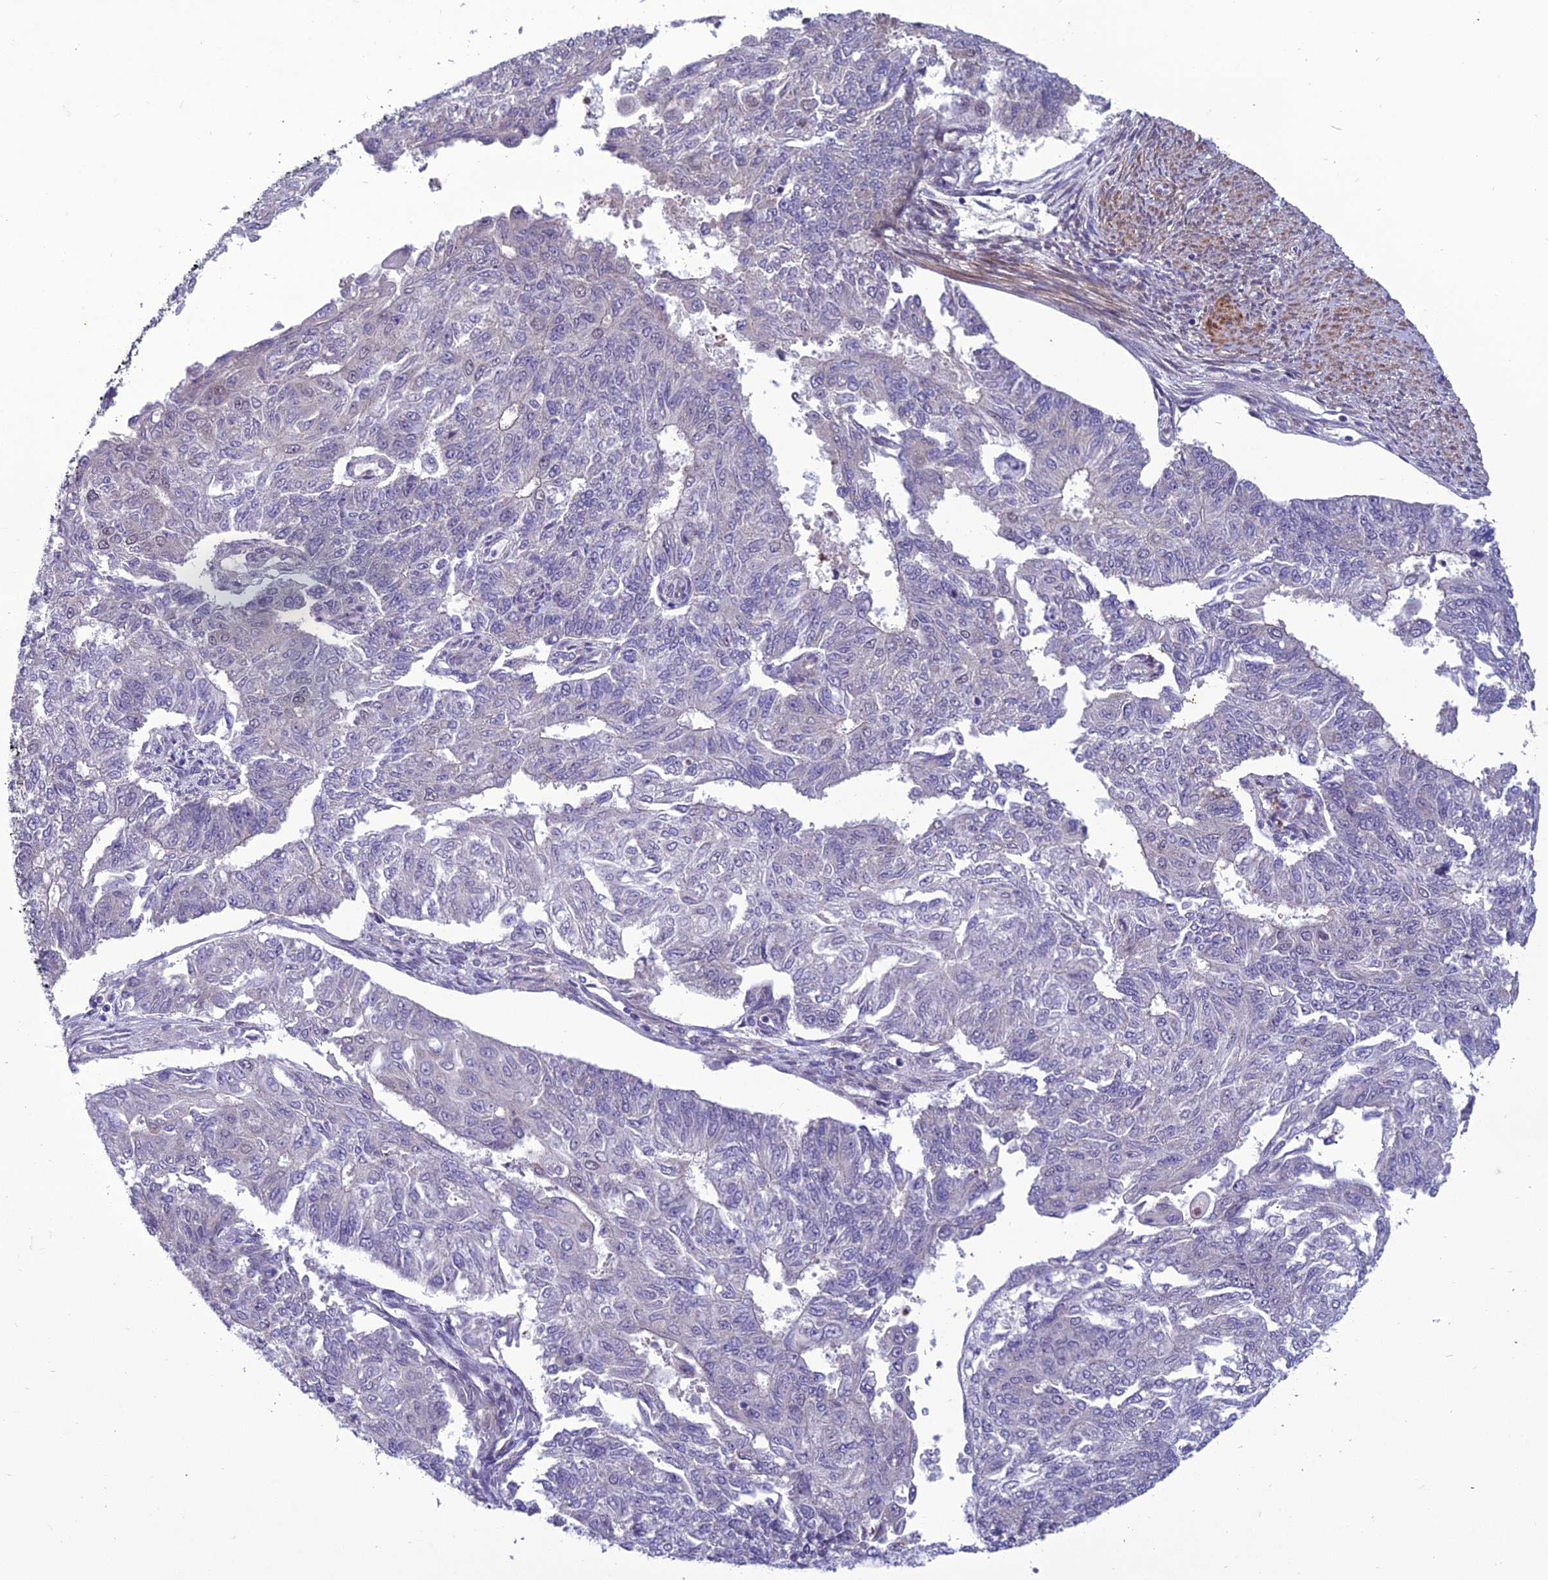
{"staining": {"intensity": "negative", "quantity": "none", "location": "none"}, "tissue": "endometrial cancer", "cell_type": "Tumor cells", "image_type": "cancer", "snomed": [{"axis": "morphology", "description": "Adenocarcinoma, NOS"}, {"axis": "topography", "description": "Endometrium"}], "caption": "Human endometrial adenocarcinoma stained for a protein using immunohistochemistry (IHC) reveals no positivity in tumor cells.", "gene": "GAB4", "patient": {"sex": "female", "age": 32}}